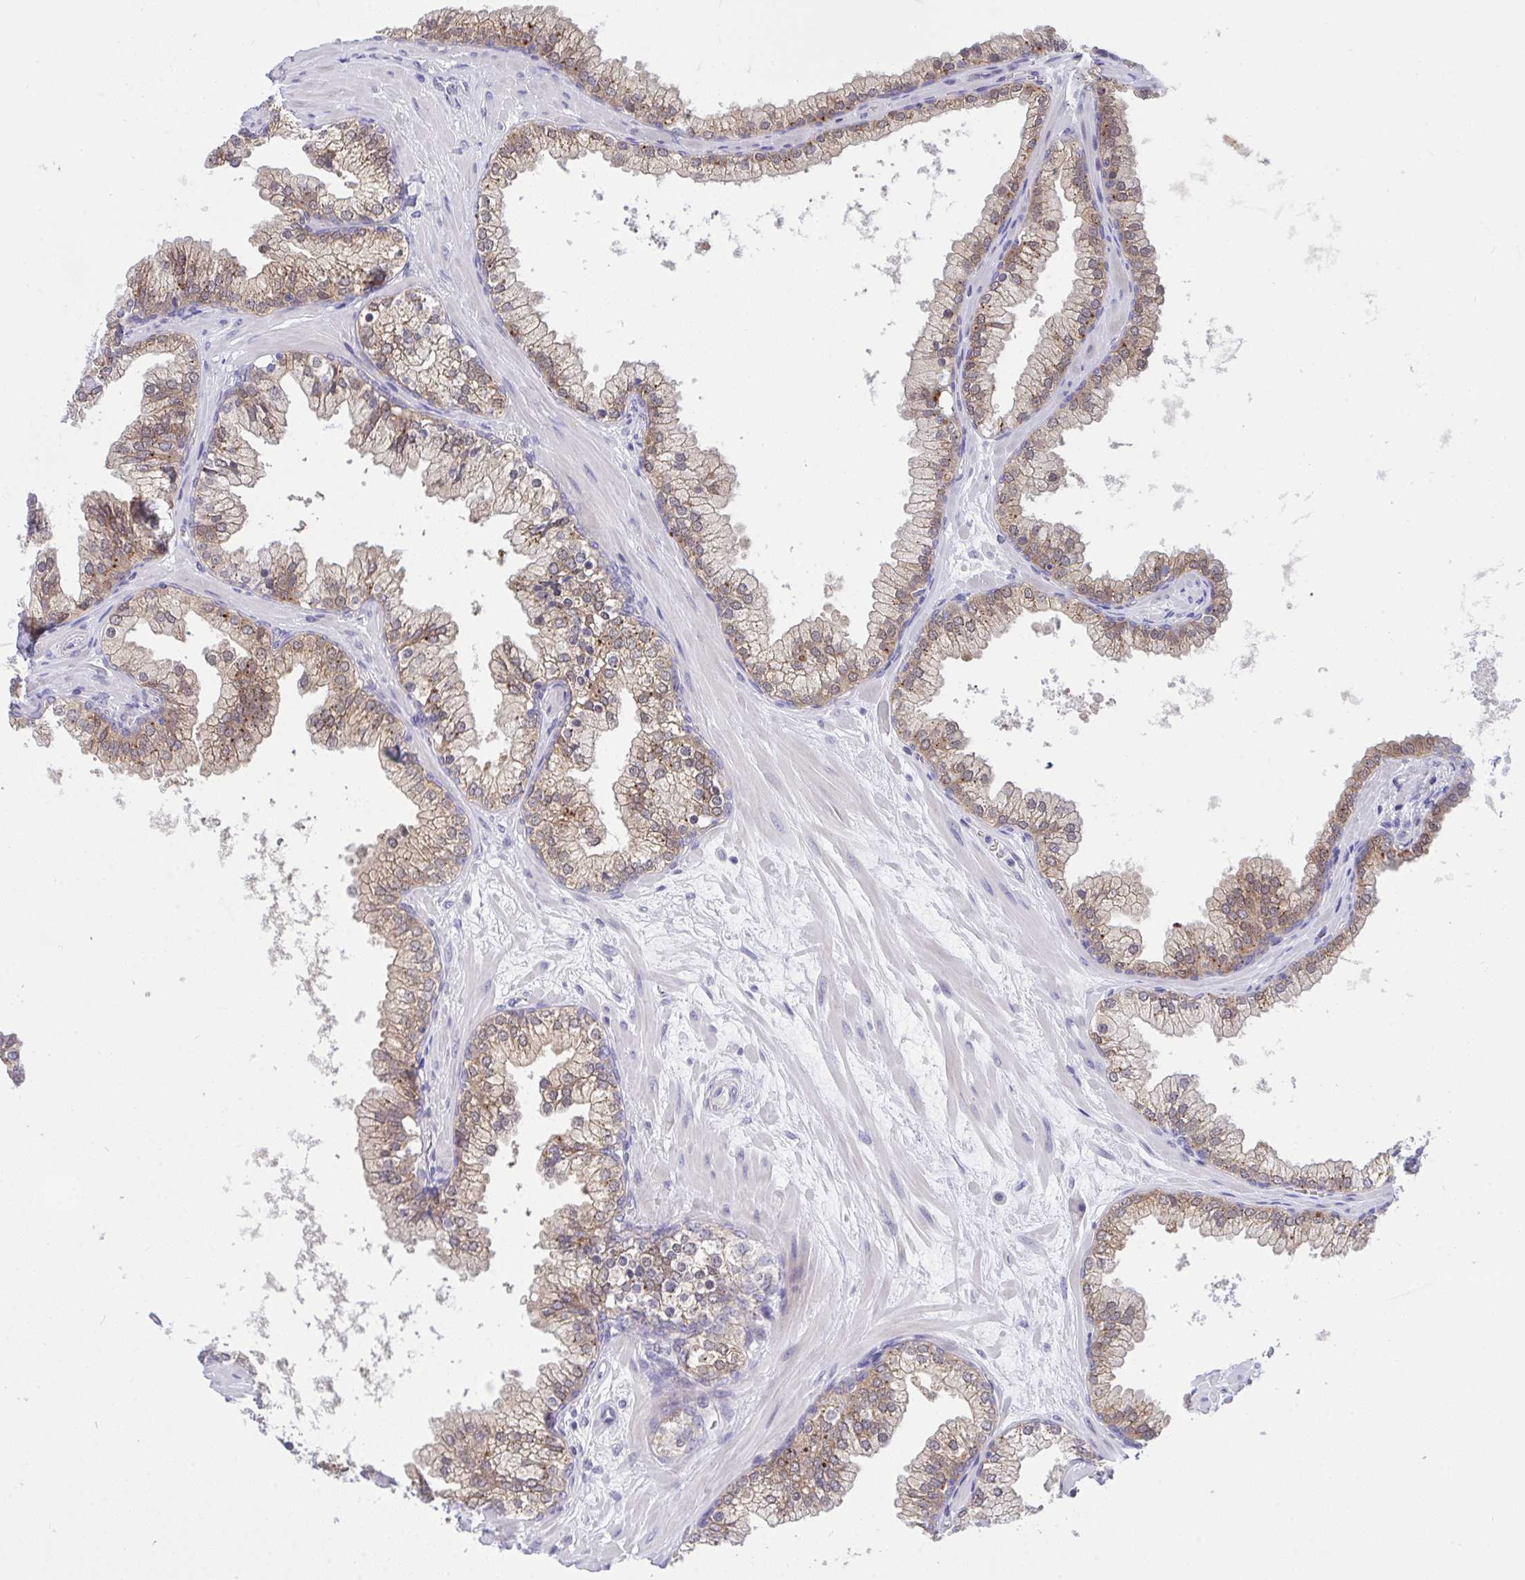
{"staining": {"intensity": "moderate", "quantity": ">75%", "location": "cytoplasmic/membranous"}, "tissue": "prostate", "cell_type": "Glandular cells", "image_type": "normal", "snomed": [{"axis": "morphology", "description": "Normal tissue, NOS"}, {"axis": "topography", "description": "Prostate"}, {"axis": "topography", "description": "Peripheral nerve tissue"}], "caption": "Immunohistochemistry of unremarkable human prostate shows medium levels of moderate cytoplasmic/membranous positivity in about >75% of glandular cells. The staining was performed using DAB to visualize the protein expression in brown, while the nuclei were stained in blue with hematoxylin (Magnification: 20x).", "gene": "HOXD12", "patient": {"sex": "male", "age": 61}}